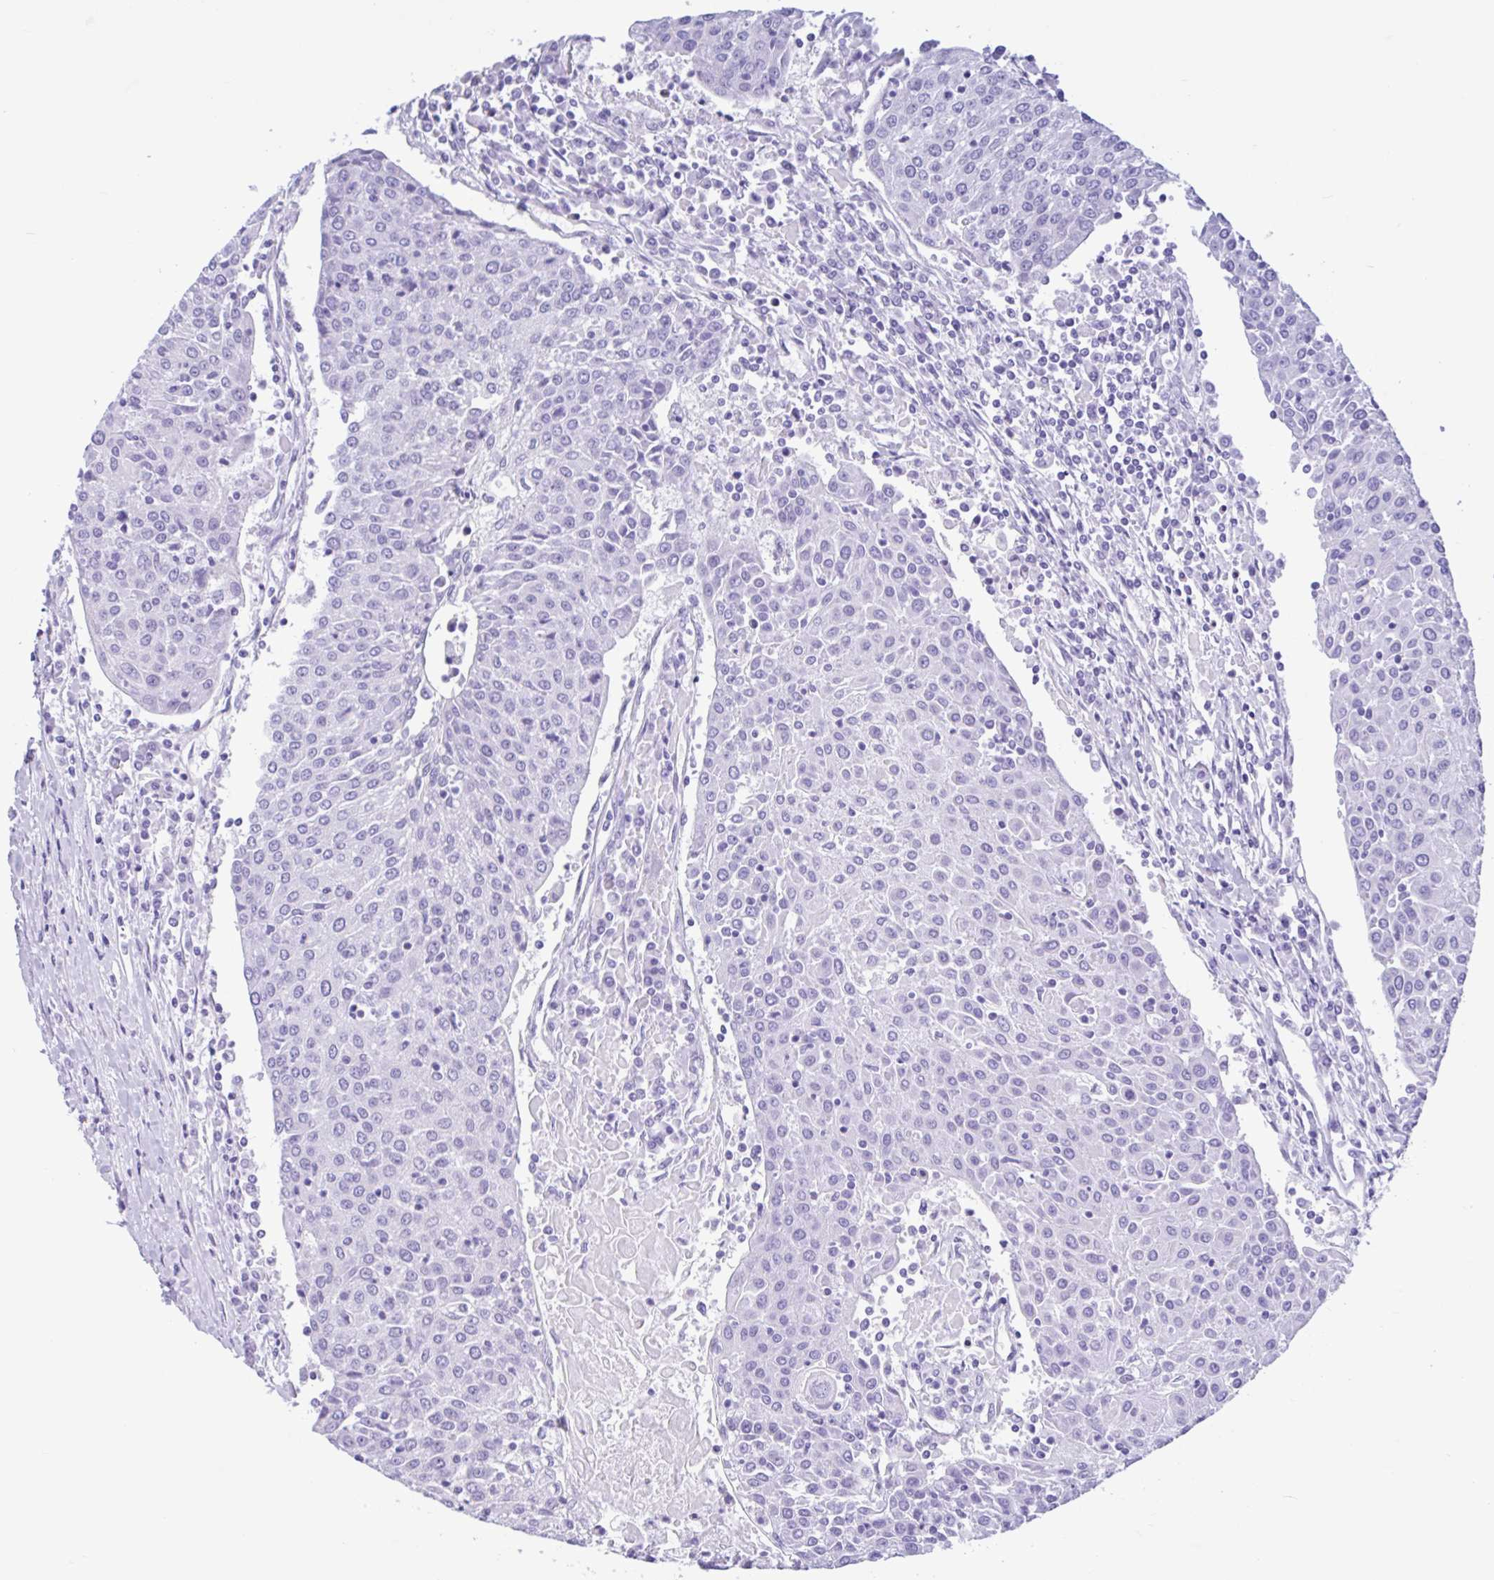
{"staining": {"intensity": "negative", "quantity": "none", "location": "none"}, "tissue": "urothelial cancer", "cell_type": "Tumor cells", "image_type": "cancer", "snomed": [{"axis": "morphology", "description": "Urothelial carcinoma, High grade"}, {"axis": "topography", "description": "Urinary bladder"}], "caption": "Tumor cells show no significant staining in urothelial carcinoma (high-grade). (DAB (3,3'-diaminobenzidine) IHC visualized using brightfield microscopy, high magnification).", "gene": "IAPP", "patient": {"sex": "female", "age": 85}}